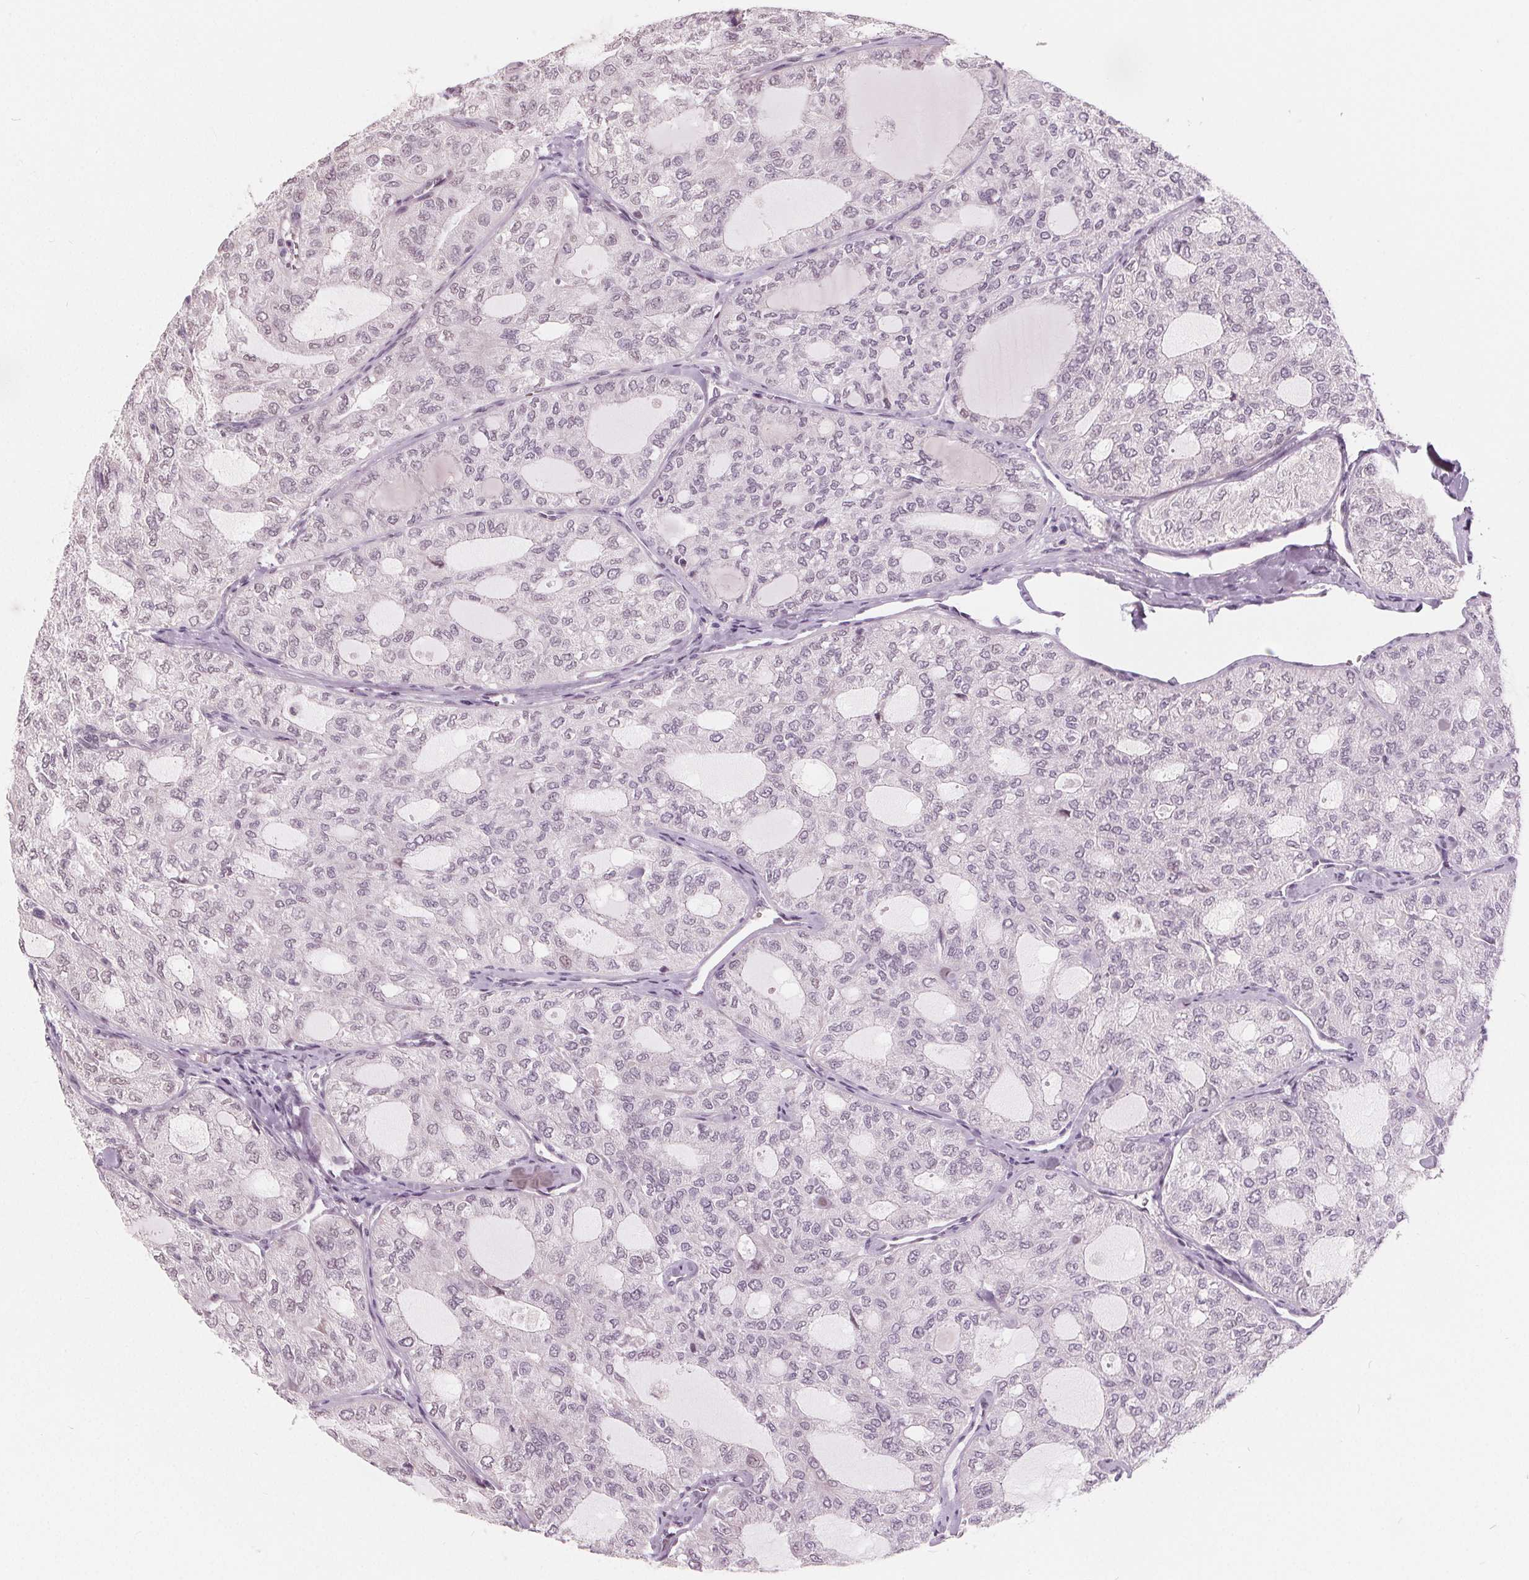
{"staining": {"intensity": "negative", "quantity": "none", "location": "none"}, "tissue": "thyroid cancer", "cell_type": "Tumor cells", "image_type": "cancer", "snomed": [{"axis": "morphology", "description": "Follicular adenoma carcinoma, NOS"}, {"axis": "topography", "description": "Thyroid gland"}], "caption": "There is no significant expression in tumor cells of thyroid follicular adenoma carcinoma. (DAB immunohistochemistry with hematoxylin counter stain).", "gene": "NUP210L", "patient": {"sex": "male", "age": 75}}